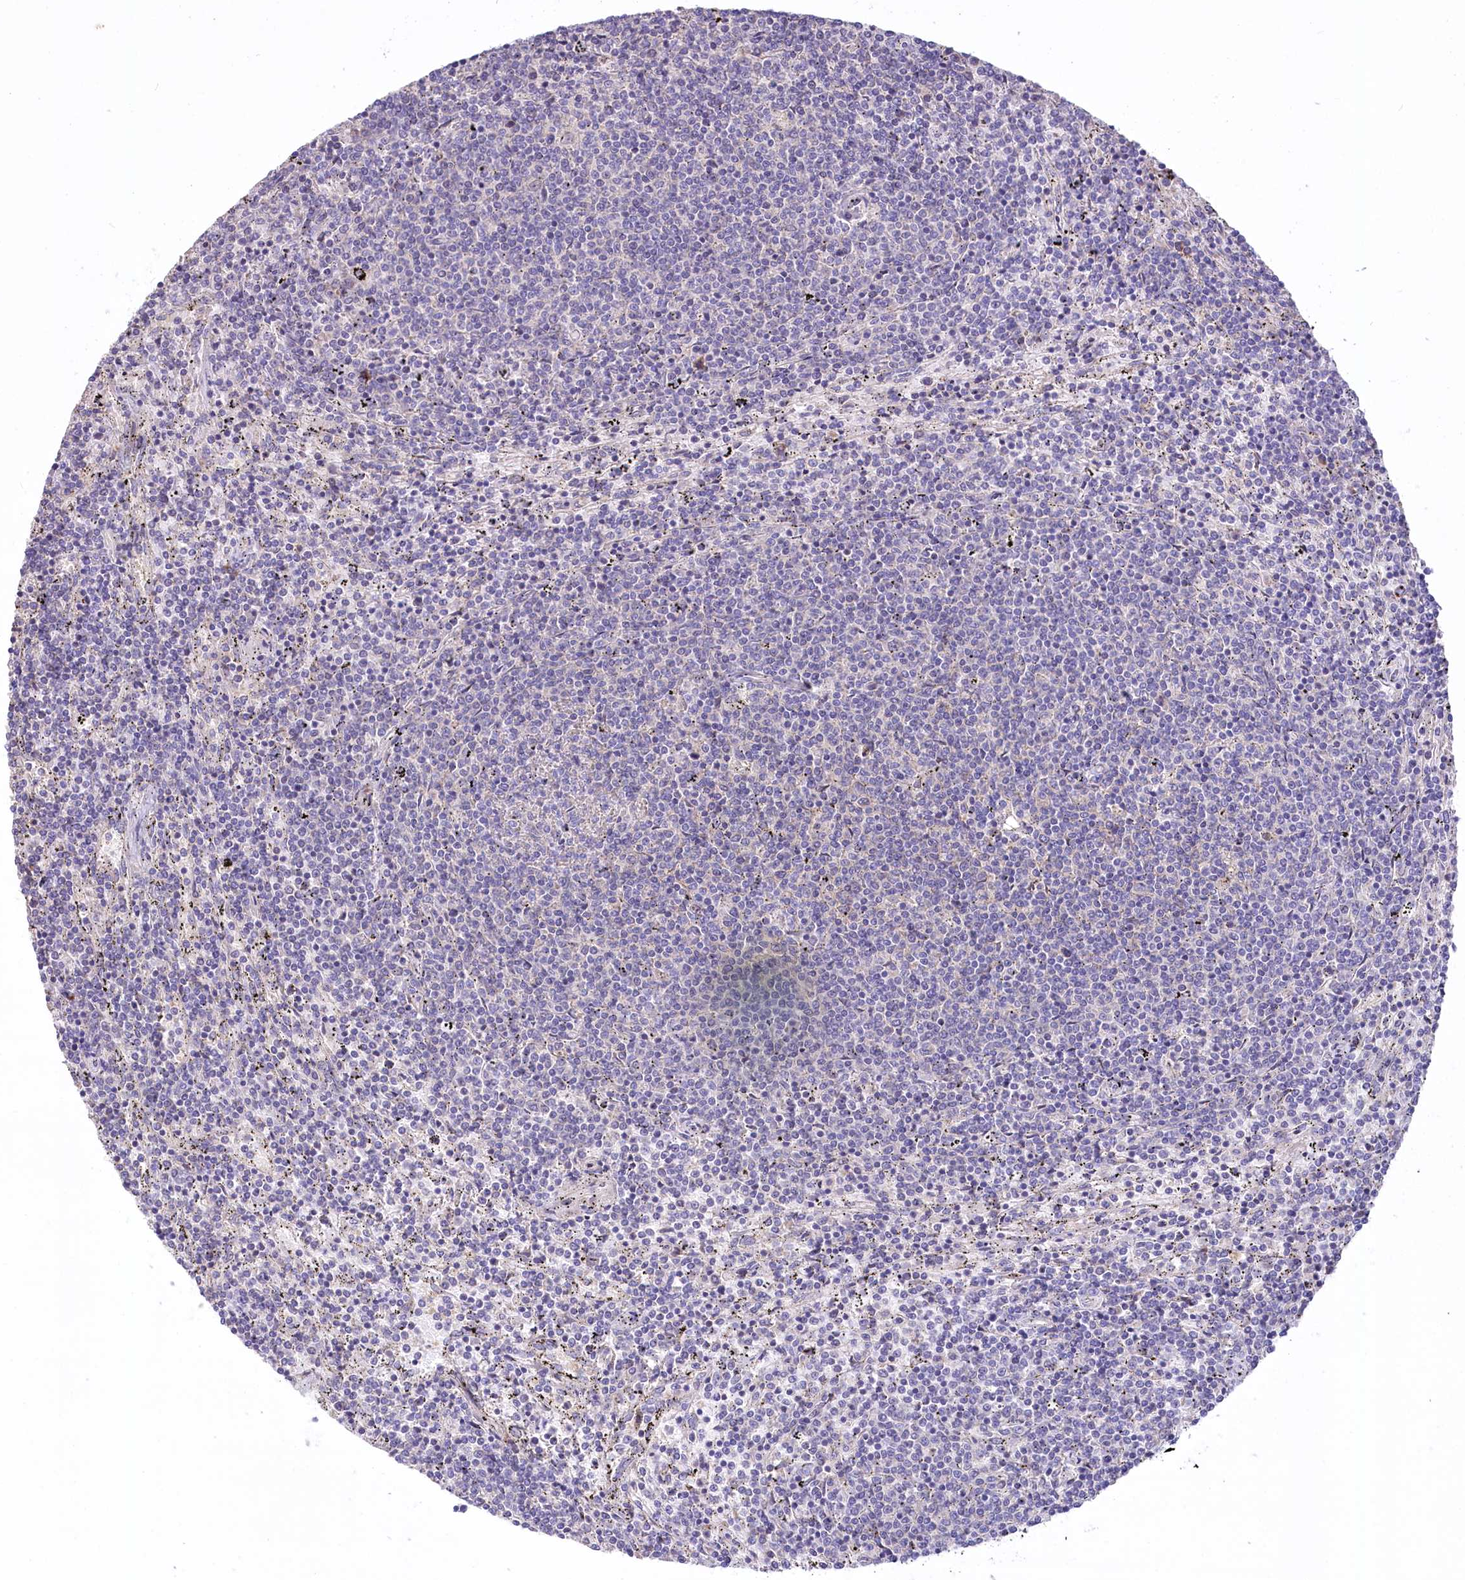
{"staining": {"intensity": "negative", "quantity": "none", "location": "none"}, "tissue": "lymphoma", "cell_type": "Tumor cells", "image_type": "cancer", "snomed": [{"axis": "morphology", "description": "Malignant lymphoma, non-Hodgkin's type, Low grade"}, {"axis": "topography", "description": "Spleen"}], "caption": "Immunohistochemistry (IHC) of human lymphoma displays no positivity in tumor cells.", "gene": "PBLD", "patient": {"sex": "female", "age": 50}}